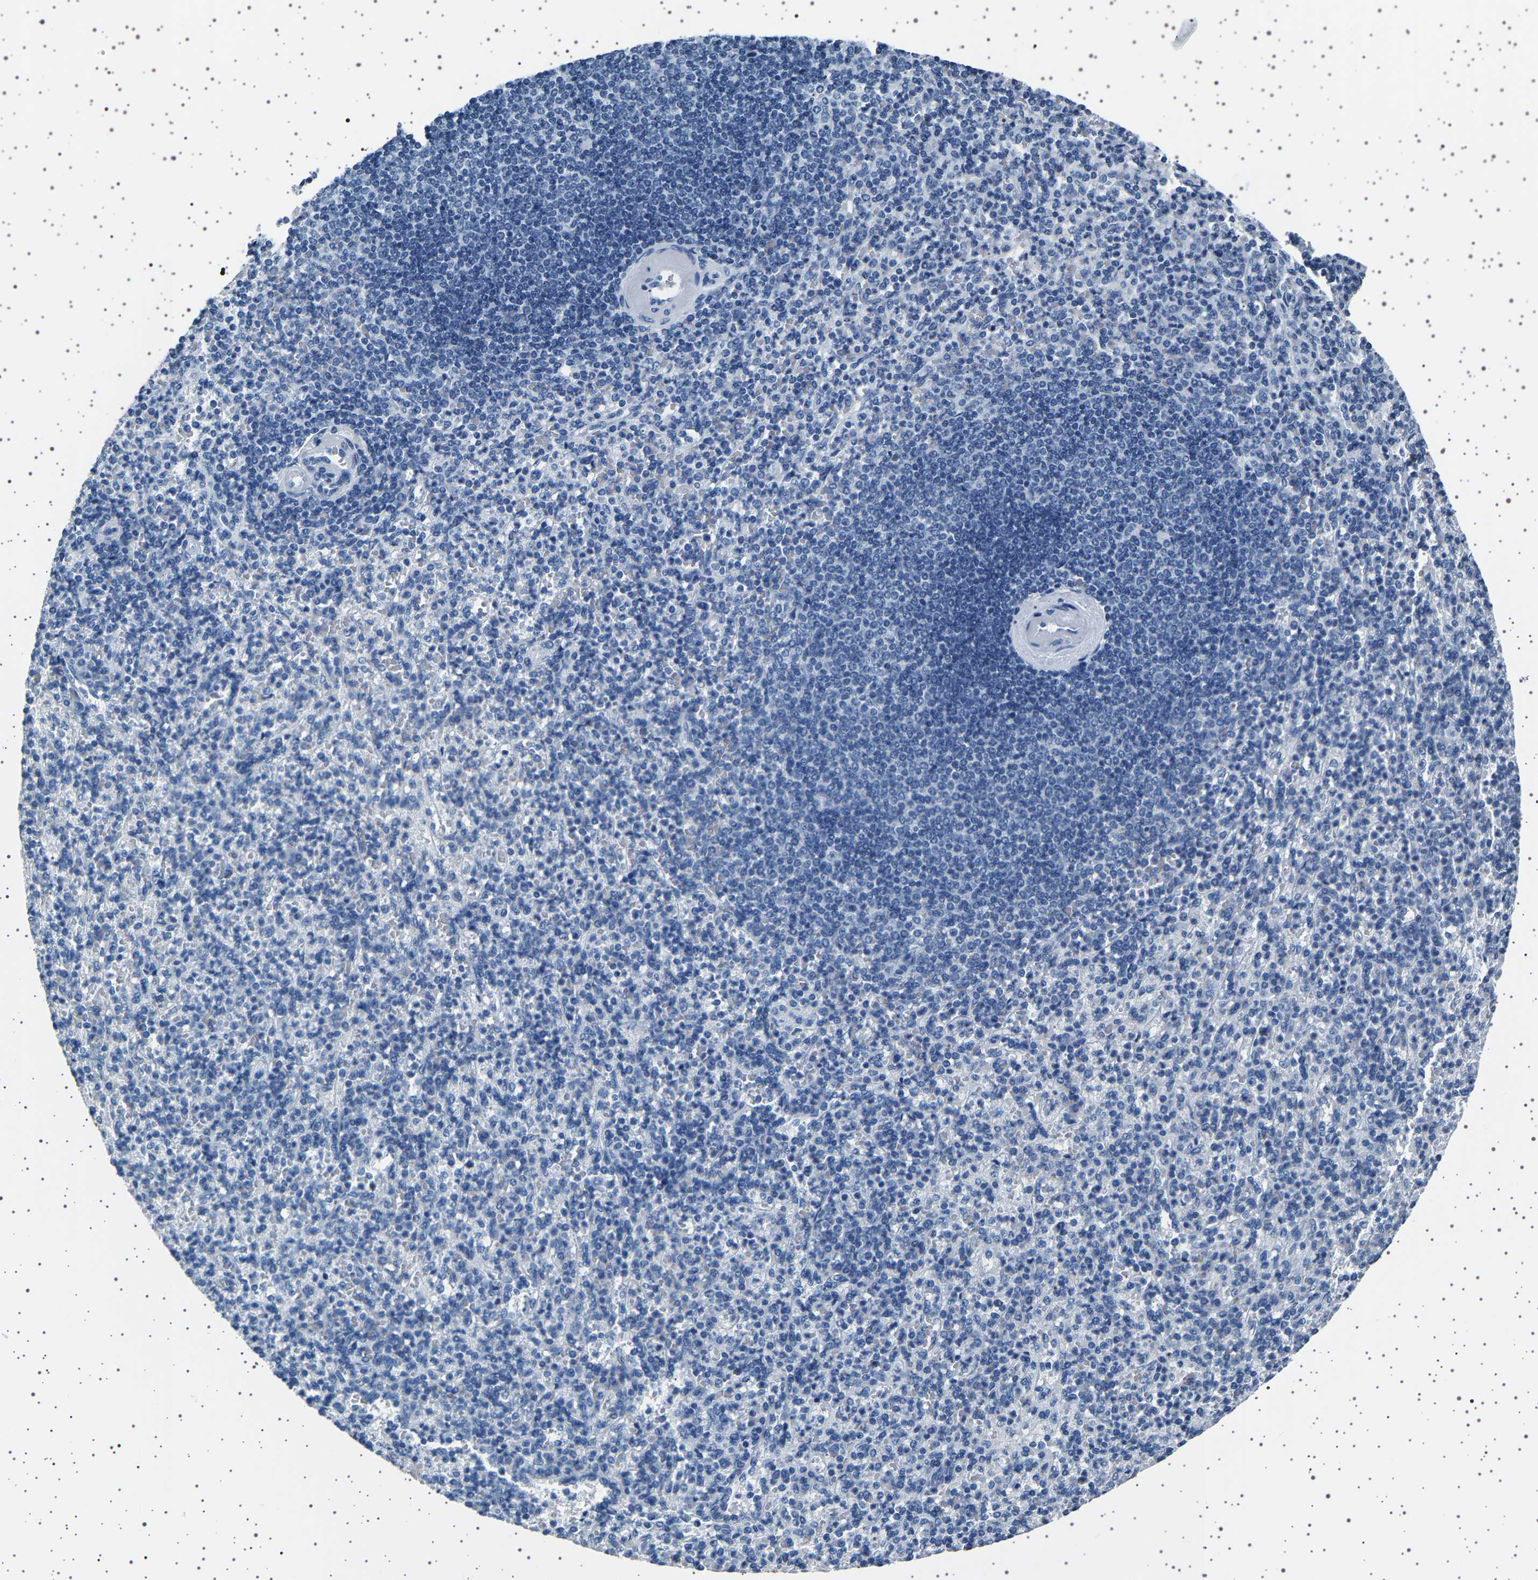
{"staining": {"intensity": "negative", "quantity": "none", "location": "none"}, "tissue": "spleen", "cell_type": "Cells in red pulp", "image_type": "normal", "snomed": [{"axis": "morphology", "description": "Normal tissue, NOS"}, {"axis": "topography", "description": "Spleen"}], "caption": "Cells in red pulp show no significant protein expression in benign spleen. Brightfield microscopy of immunohistochemistry (IHC) stained with DAB (3,3'-diaminobenzidine) (brown) and hematoxylin (blue), captured at high magnification.", "gene": "TFF3", "patient": {"sex": "female", "age": 74}}